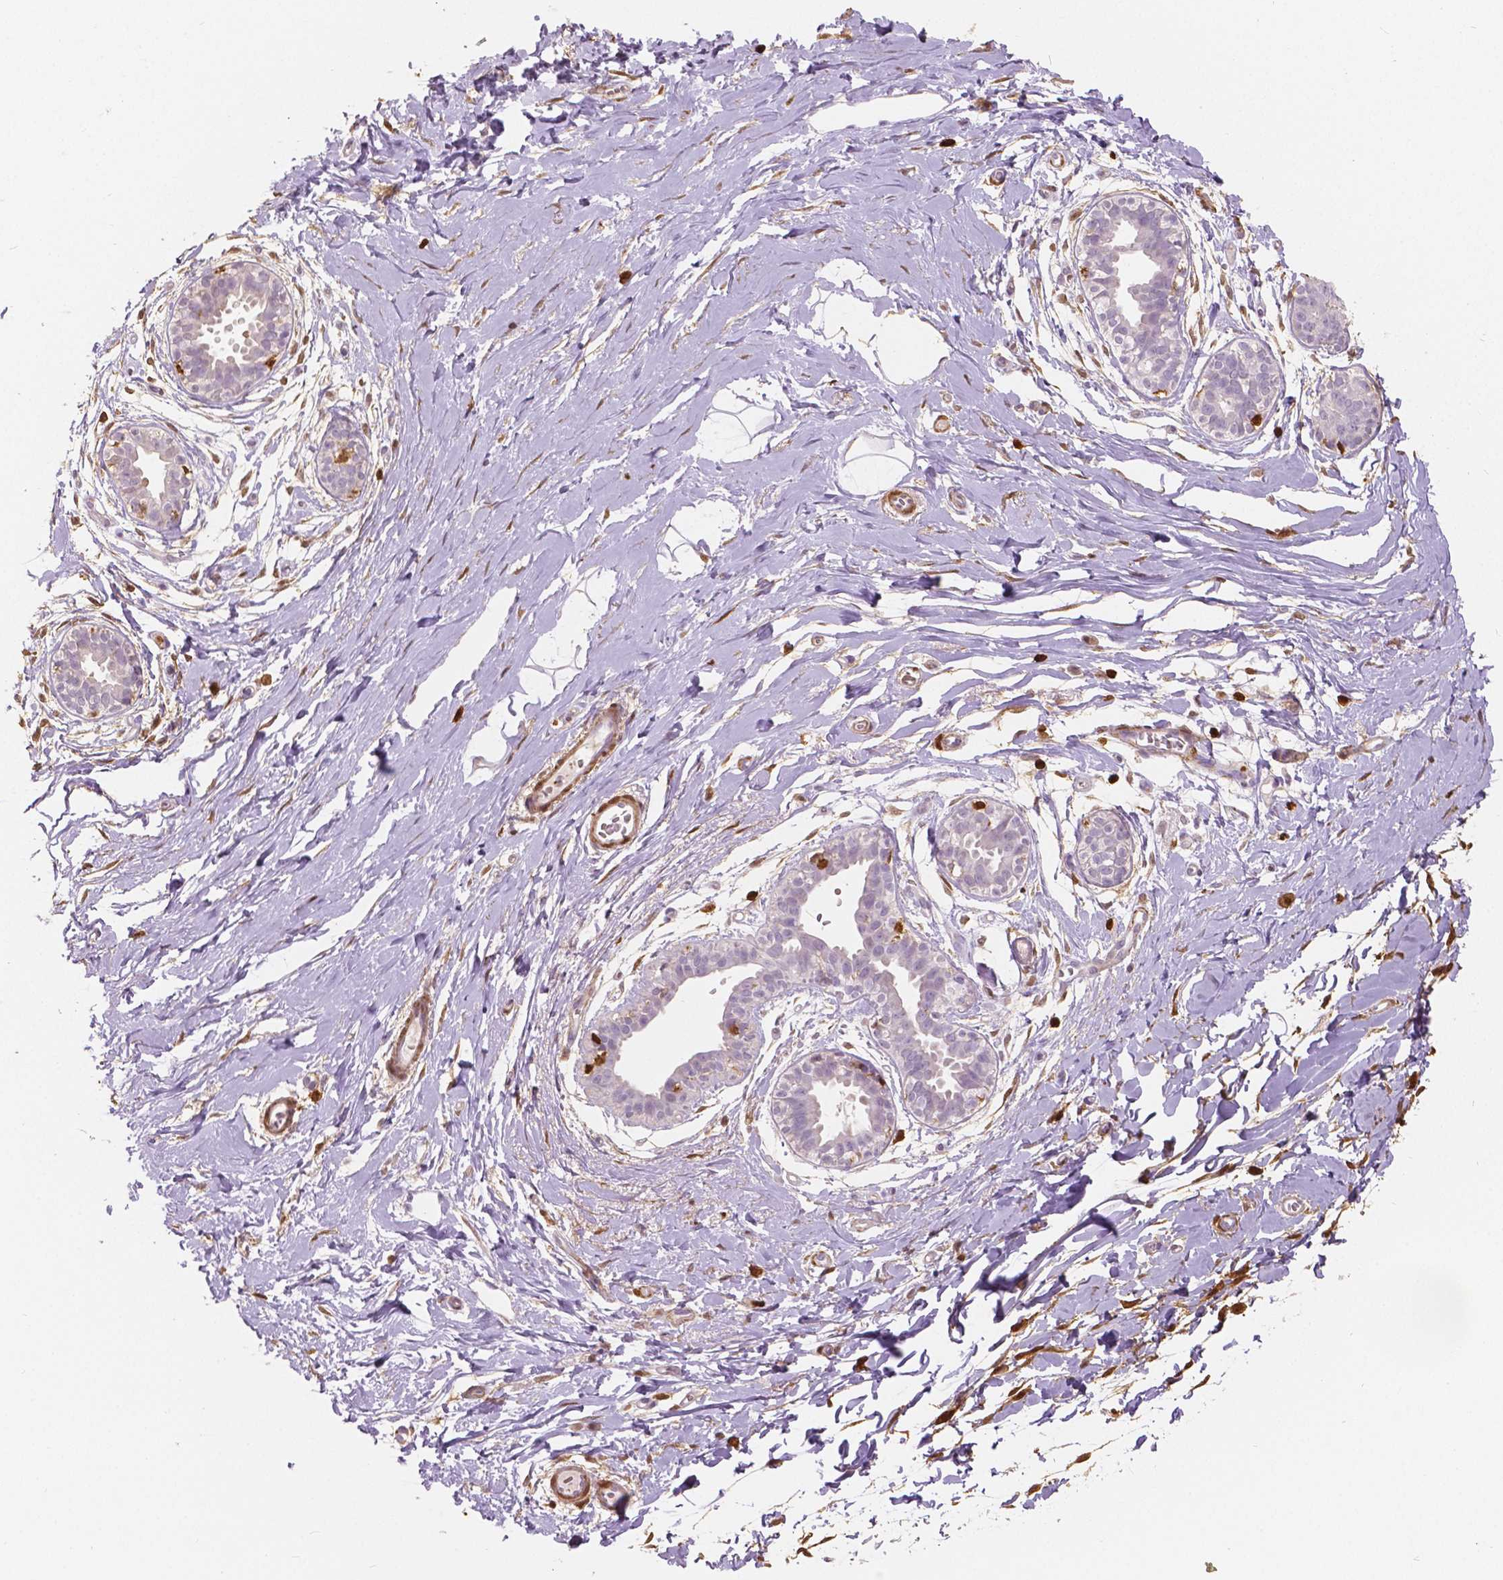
{"staining": {"intensity": "negative", "quantity": "none", "location": "none"}, "tissue": "breast", "cell_type": "Adipocytes", "image_type": "normal", "snomed": [{"axis": "morphology", "description": "Normal tissue, NOS"}, {"axis": "topography", "description": "Breast"}], "caption": "The histopathology image demonstrates no significant staining in adipocytes of breast. Nuclei are stained in blue.", "gene": "S100A4", "patient": {"sex": "female", "age": 49}}